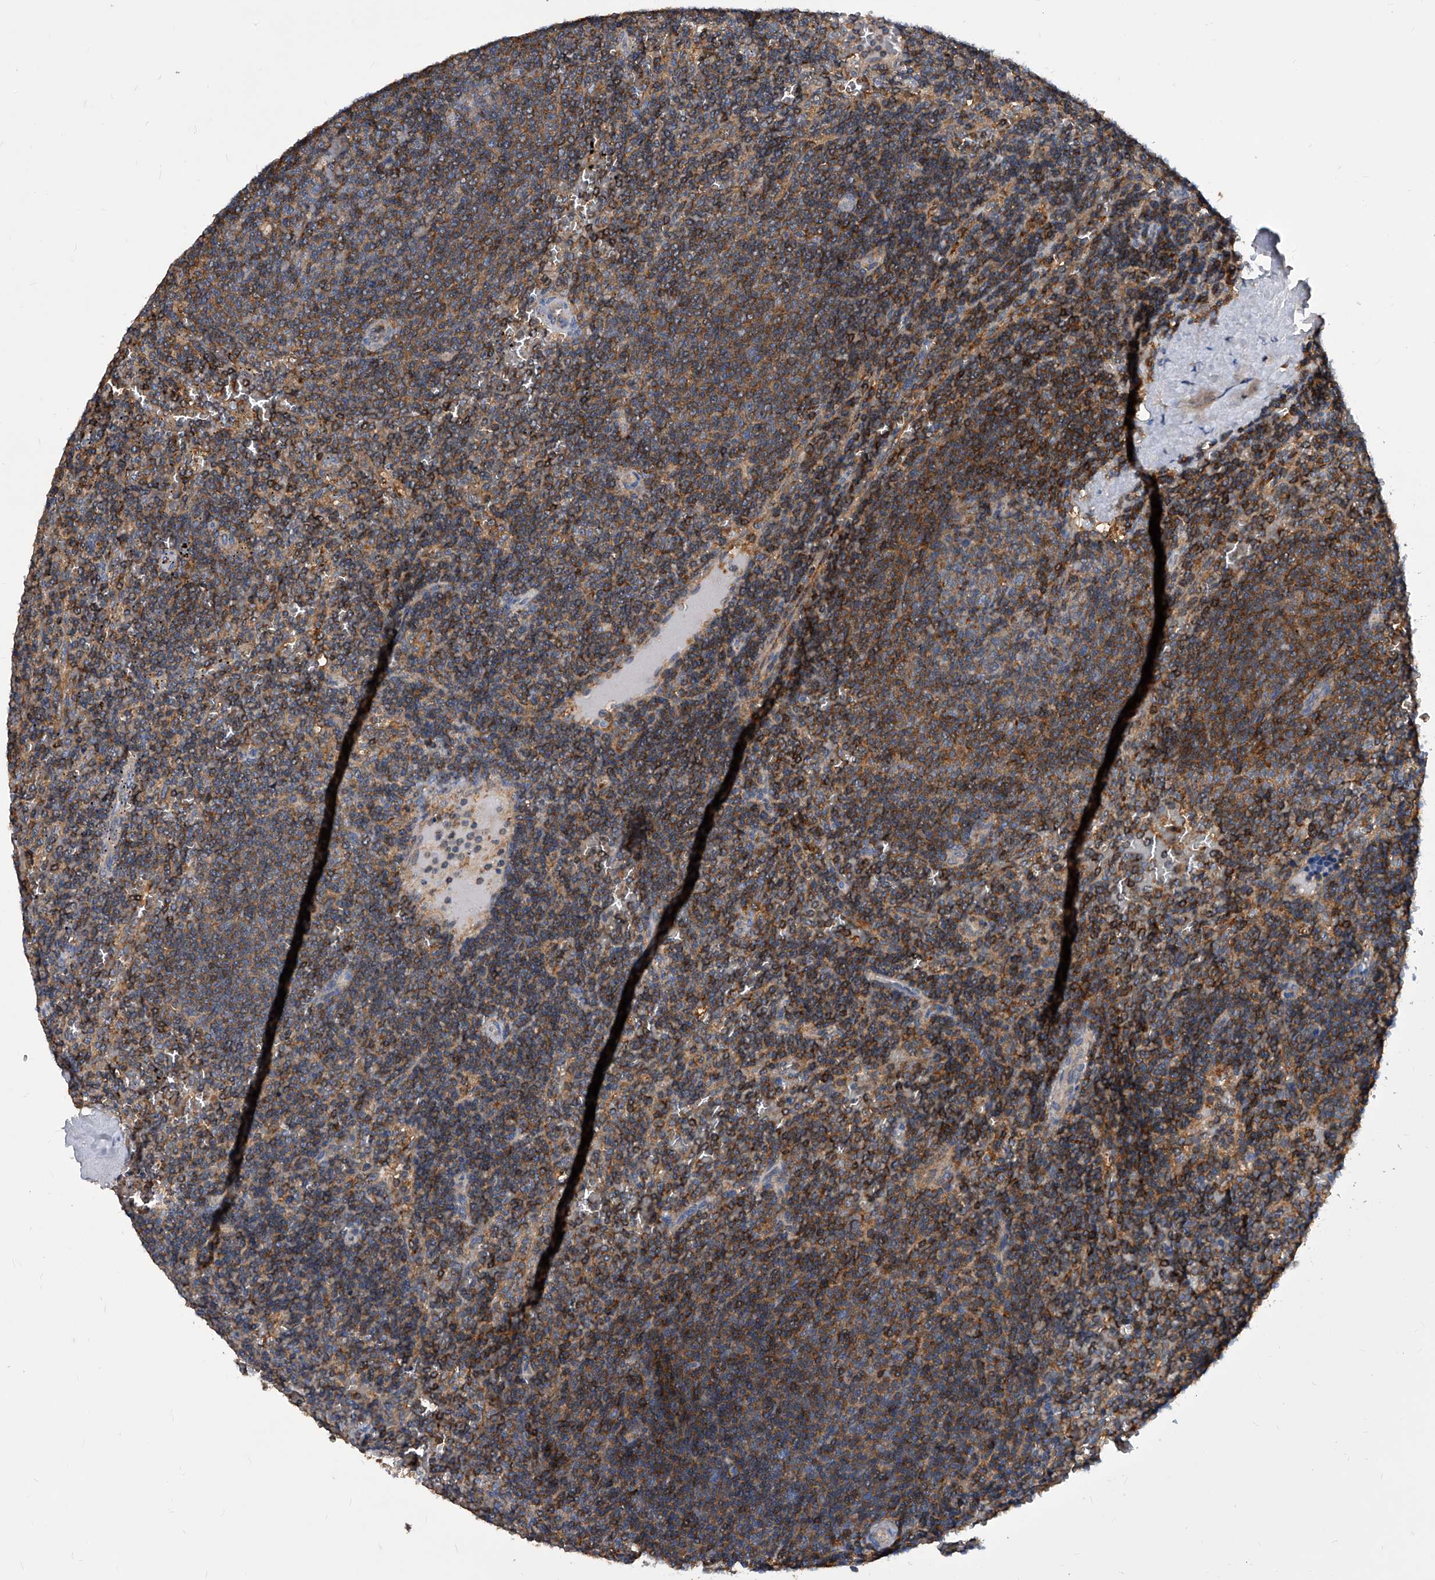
{"staining": {"intensity": "moderate", "quantity": ">75%", "location": "cytoplasmic/membranous"}, "tissue": "lymphoma", "cell_type": "Tumor cells", "image_type": "cancer", "snomed": [{"axis": "morphology", "description": "Malignant lymphoma, non-Hodgkin's type, Low grade"}, {"axis": "topography", "description": "Spleen"}], "caption": "Low-grade malignant lymphoma, non-Hodgkin's type was stained to show a protein in brown. There is medium levels of moderate cytoplasmic/membranous expression in approximately >75% of tumor cells. Using DAB (3,3'-diaminobenzidine) (brown) and hematoxylin (blue) stains, captured at high magnification using brightfield microscopy.", "gene": "ATG5", "patient": {"sex": "female", "age": 50}}